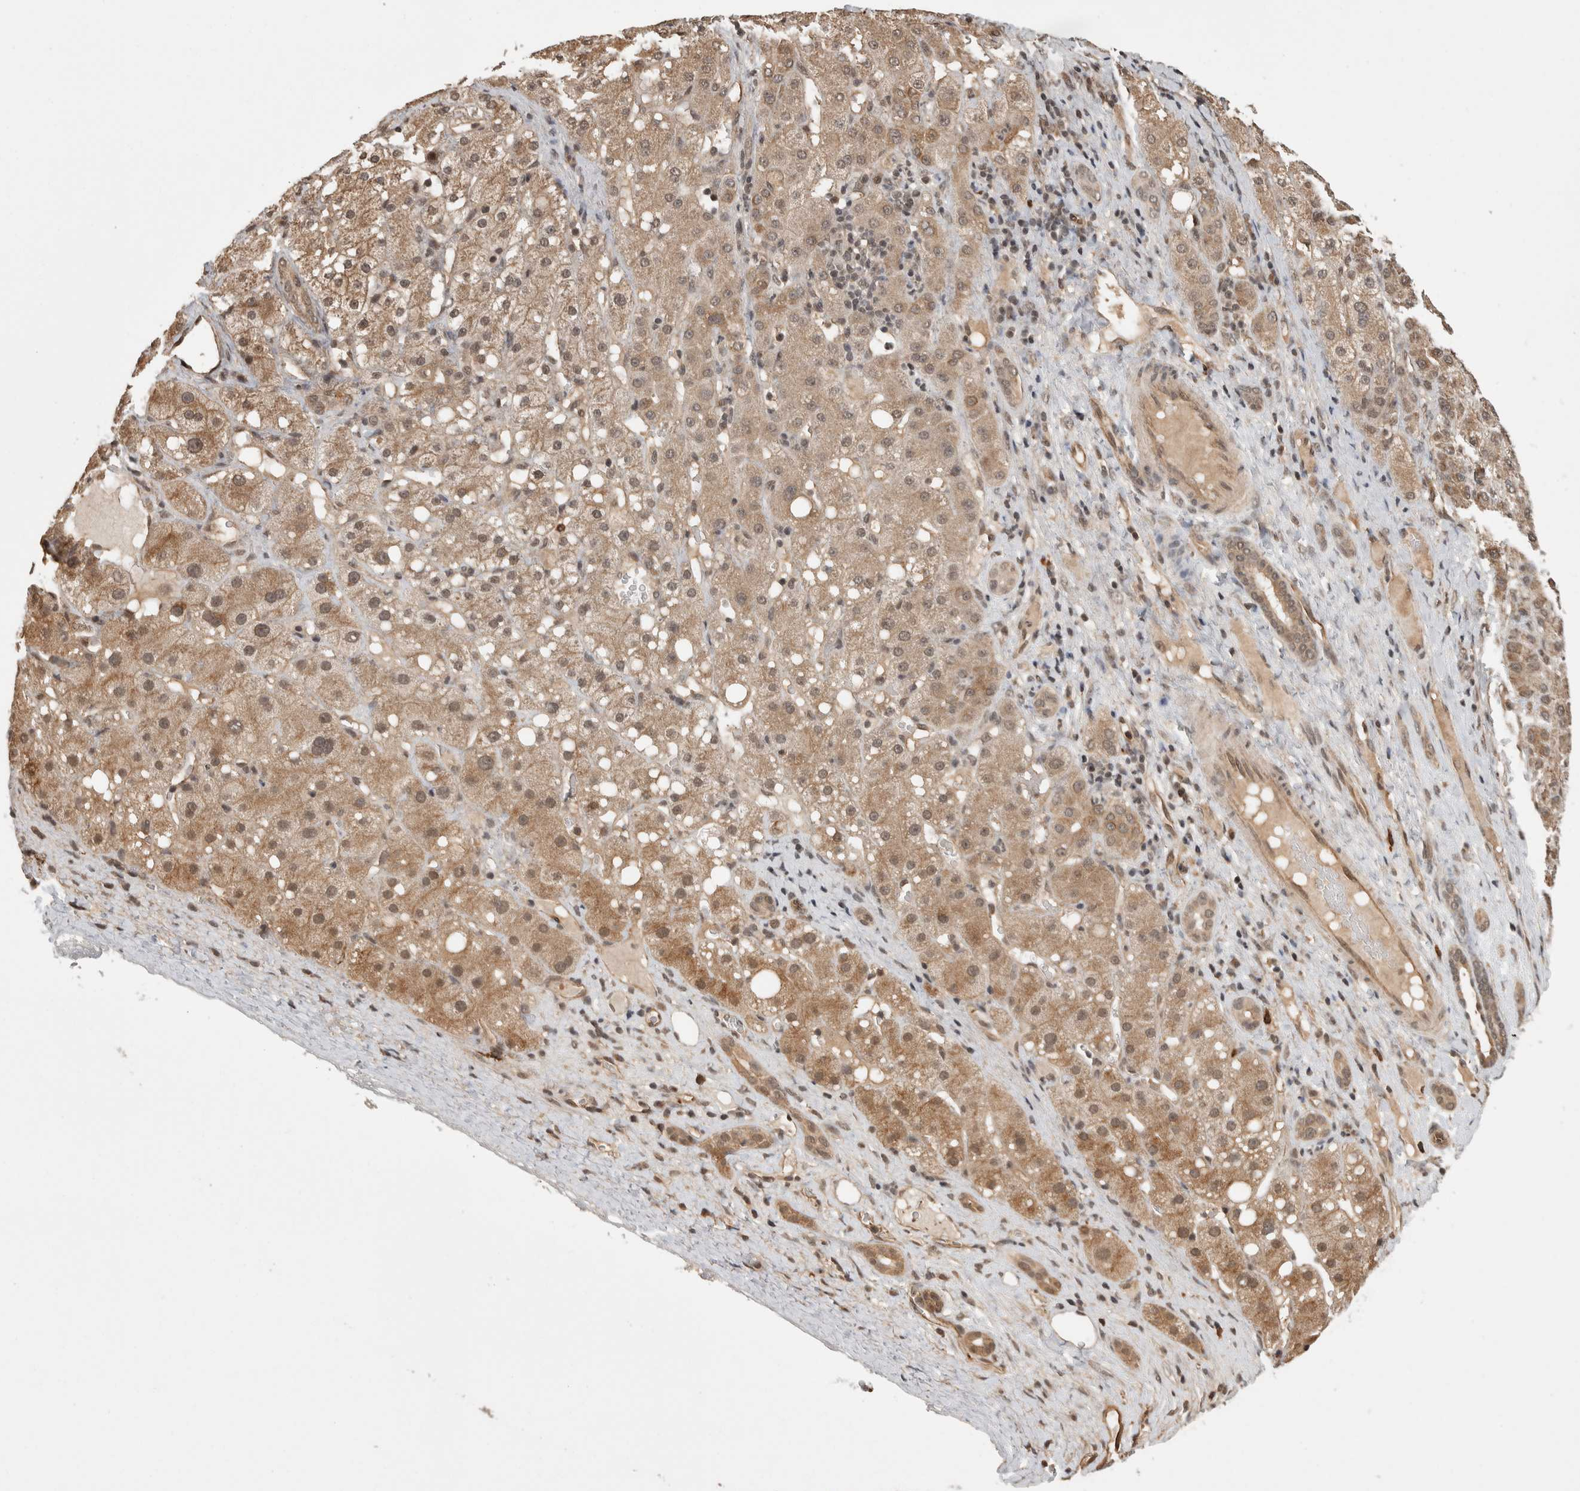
{"staining": {"intensity": "weak", "quantity": ">75%", "location": "cytoplasmic/membranous,nuclear"}, "tissue": "liver cancer", "cell_type": "Tumor cells", "image_type": "cancer", "snomed": [{"axis": "morphology", "description": "Carcinoma, Hepatocellular, NOS"}, {"axis": "topography", "description": "Liver"}], "caption": "Immunohistochemical staining of human liver cancer (hepatocellular carcinoma) exhibits weak cytoplasmic/membranous and nuclear protein staining in approximately >75% of tumor cells.", "gene": "ZNF592", "patient": {"sex": "male", "age": 67}}